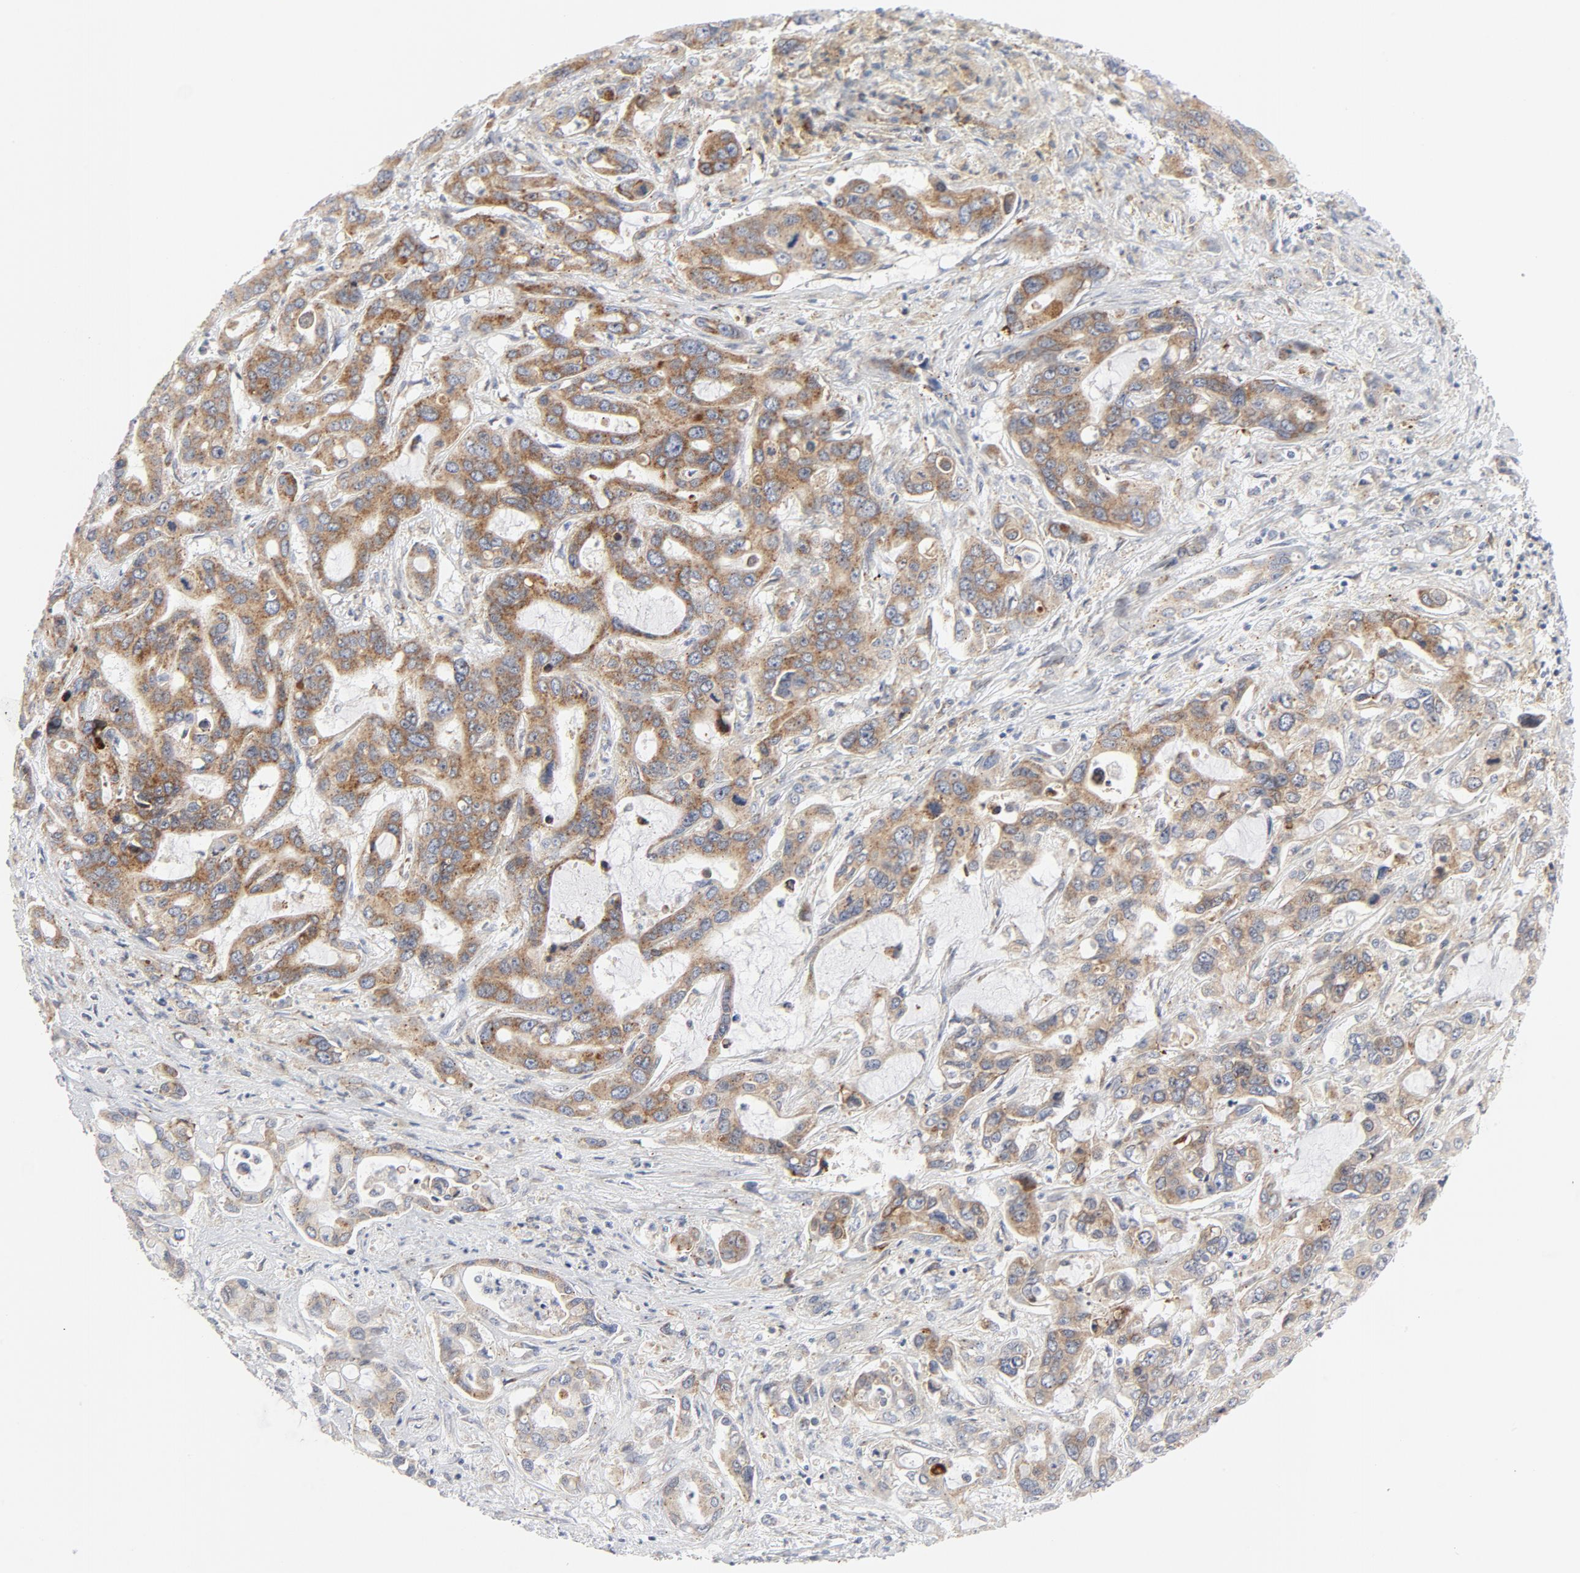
{"staining": {"intensity": "moderate", "quantity": ">75%", "location": "cytoplasmic/membranous"}, "tissue": "liver cancer", "cell_type": "Tumor cells", "image_type": "cancer", "snomed": [{"axis": "morphology", "description": "Cholangiocarcinoma"}, {"axis": "topography", "description": "Liver"}], "caption": "Brown immunohistochemical staining in human liver cancer (cholangiocarcinoma) exhibits moderate cytoplasmic/membranous positivity in approximately >75% of tumor cells.", "gene": "LRP6", "patient": {"sex": "female", "age": 65}}